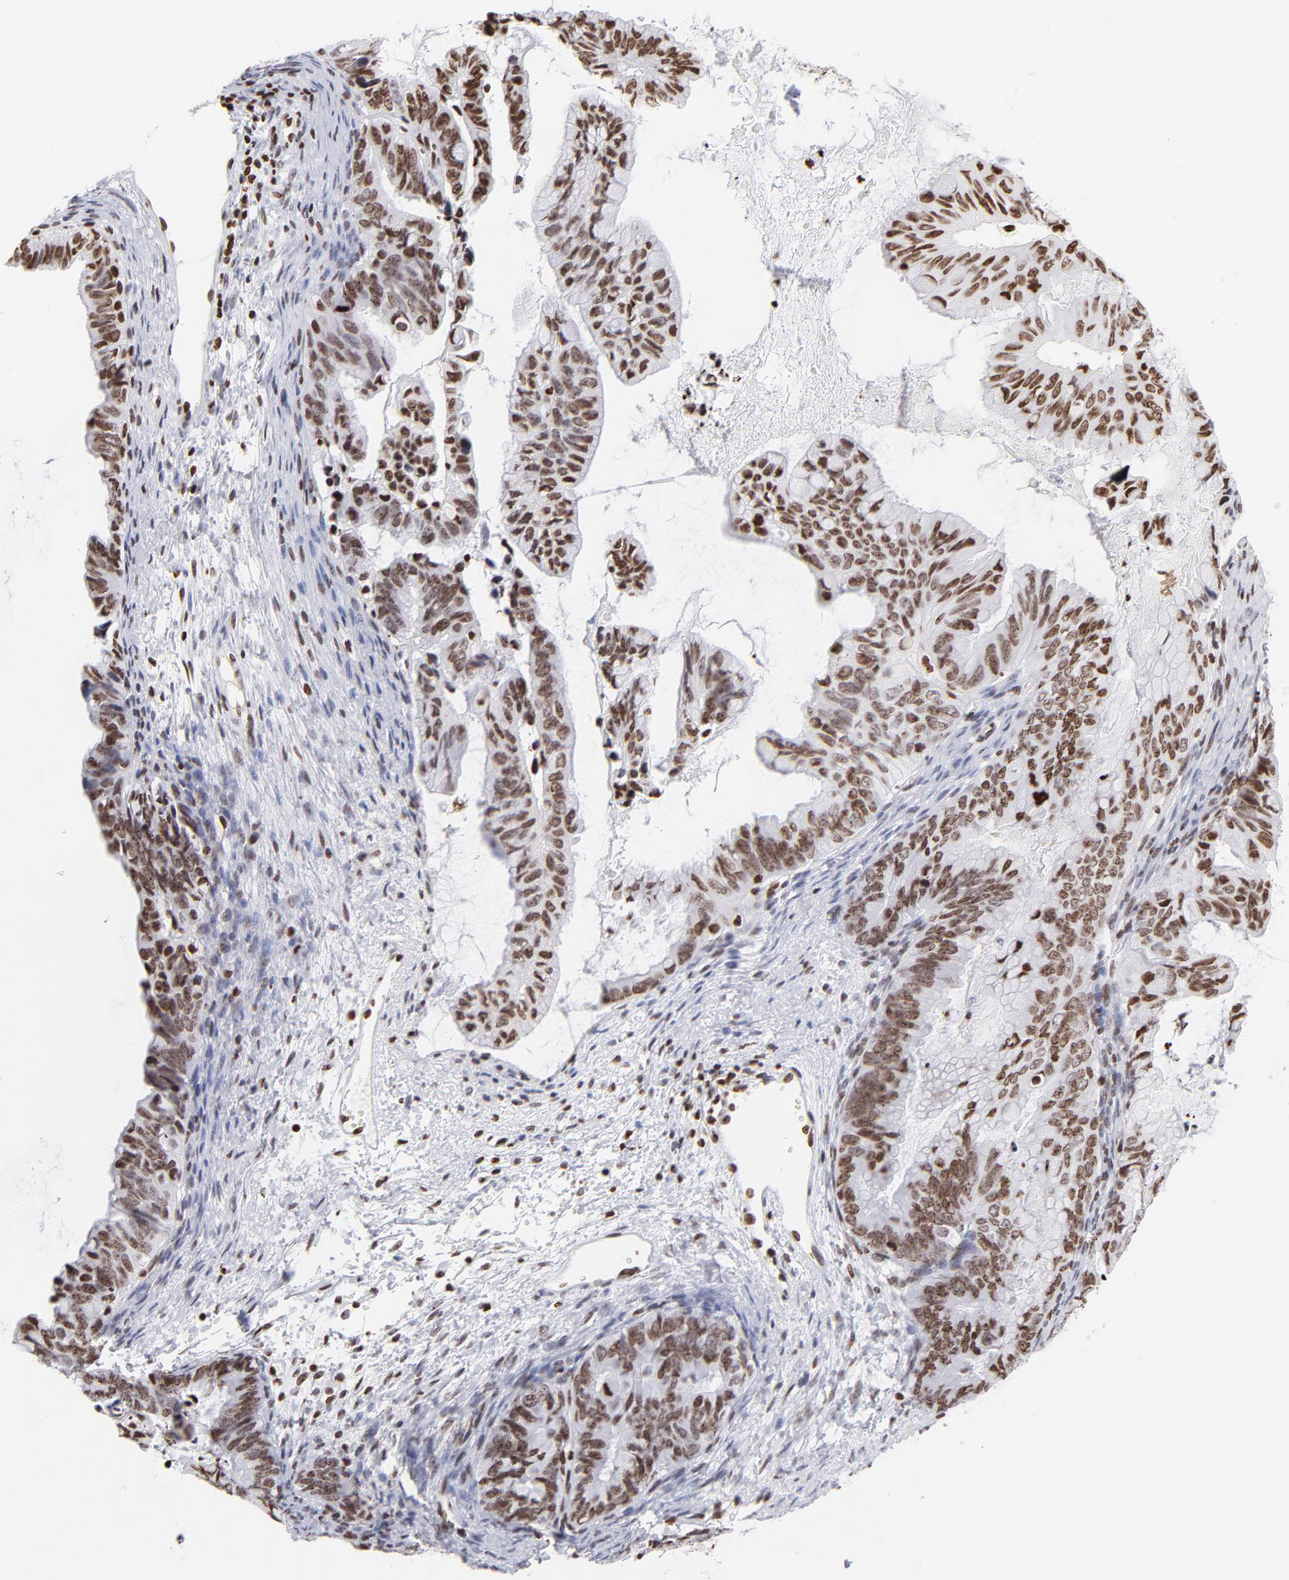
{"staining": {"intensity": "moderate", "quantity": ">75%", "location": "nuclear"}, "tissue": "ovarian cancer", "cell_type": "Tumor cells", "image_type": "cancer", "snomed": [{"axis": "morphology", "description": "Cystadenocarcinoma, mucinous, NOS"}, {"axis": "topography", "description": "Ovary"}], "caption": "Moderate nuclear protein expression is seen in approximately >75% of tumor cells in mucinous cystadenocarcinoma (ovarian). (DAB IHC with brightfield microscopy, high magnification).", "gene": "RTL4", "patient": {"sex": "female", "age": 36}}